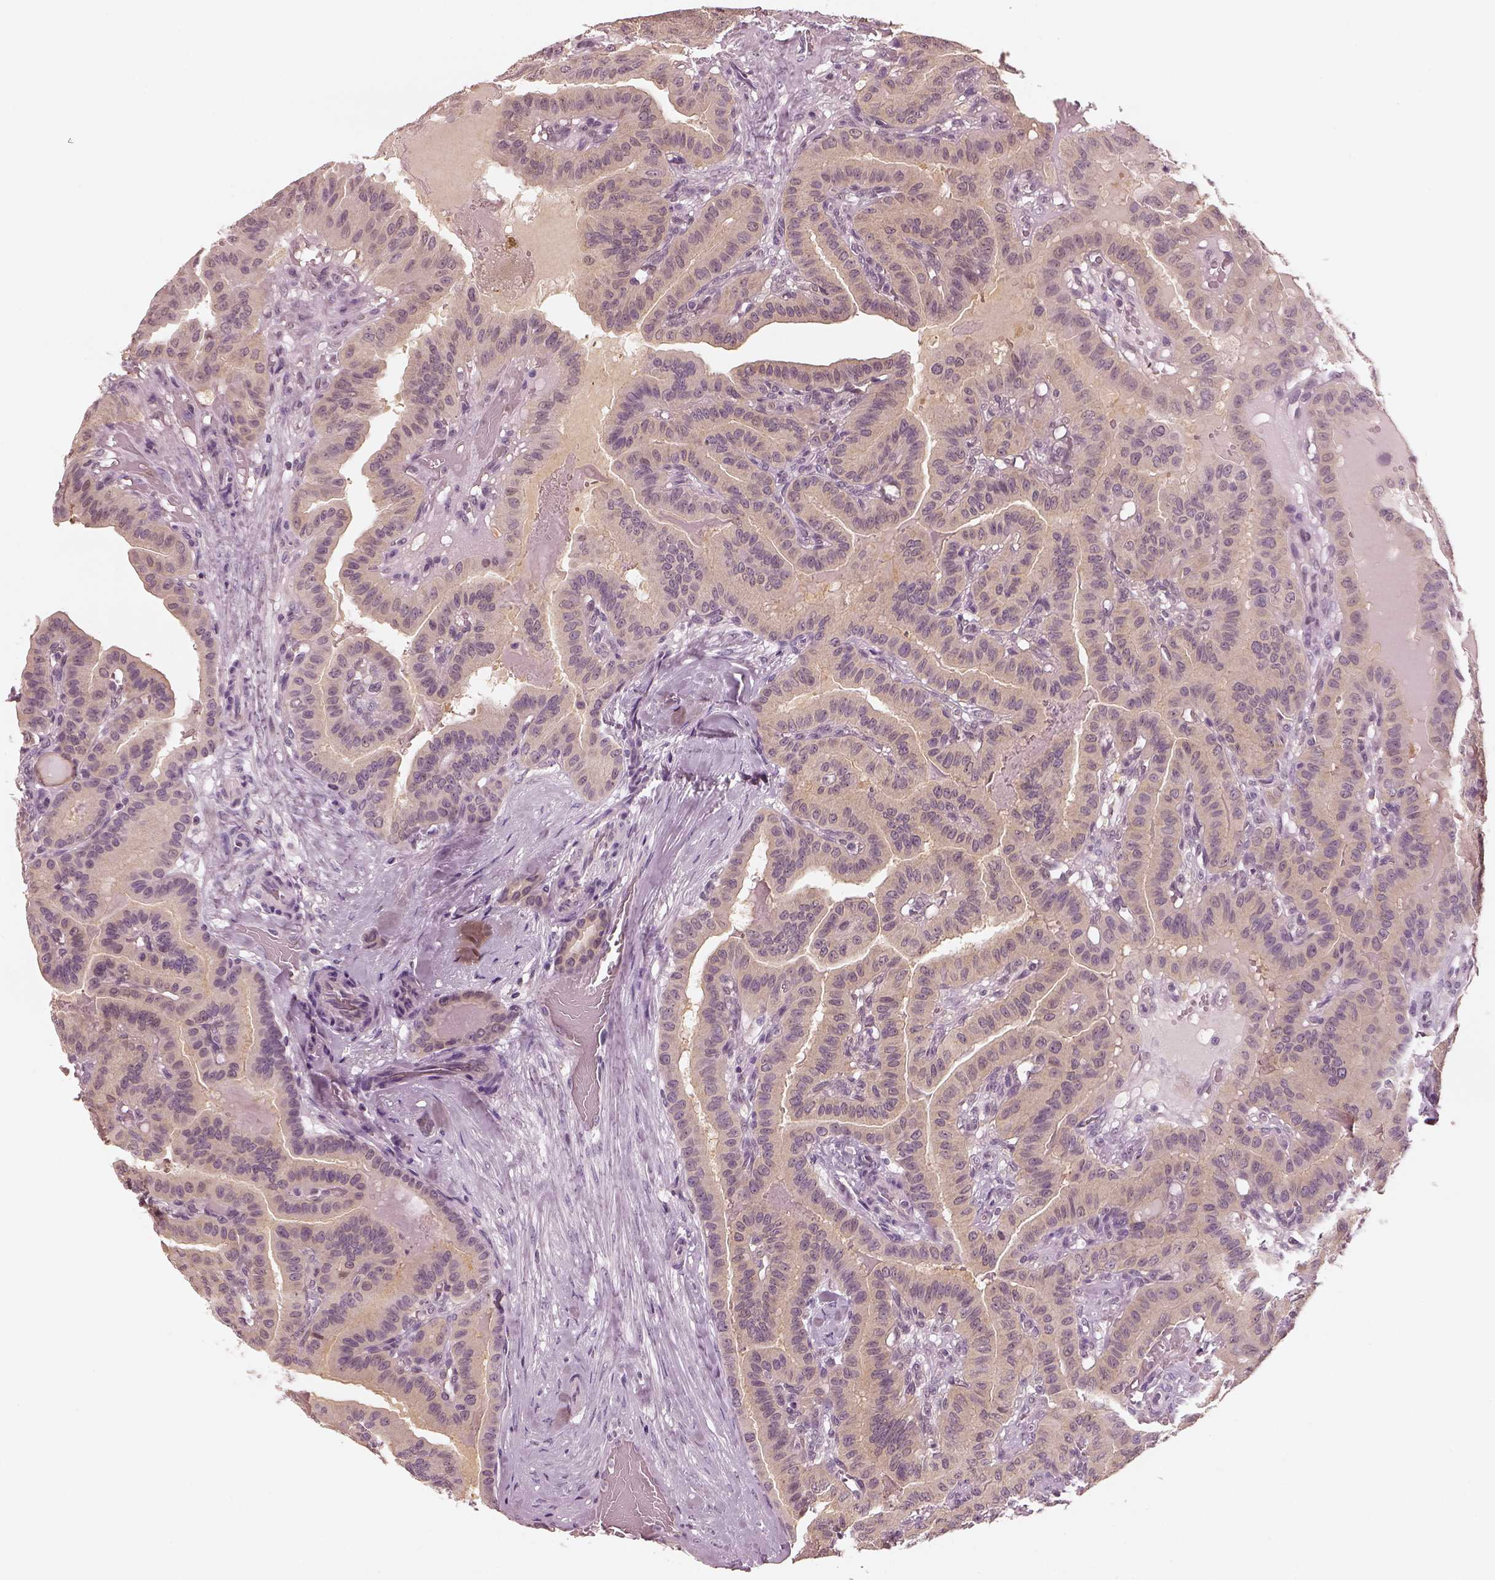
{"staining": {"intensity": "weak", "quantity": ">75%", "location": "cytoplasmic/membranous"}, "tissue": "thyroid cancer", "cell_type": "Tumor cells", "image_type": "cancer", "snomed": [{"axis": "morphology", "description": "Papillary adenocarcinoma, NOS"}, {"axis": "topography", "description": "Thyroid gland"}], "caption": "Weak cytoplasmic/membranous protein expression is identified in approximately >75% of tumor cells in papillary adenocarcinoma (thyroid).", "gene": "EGR4", "patient": {"sex": "male", "age": 87}}